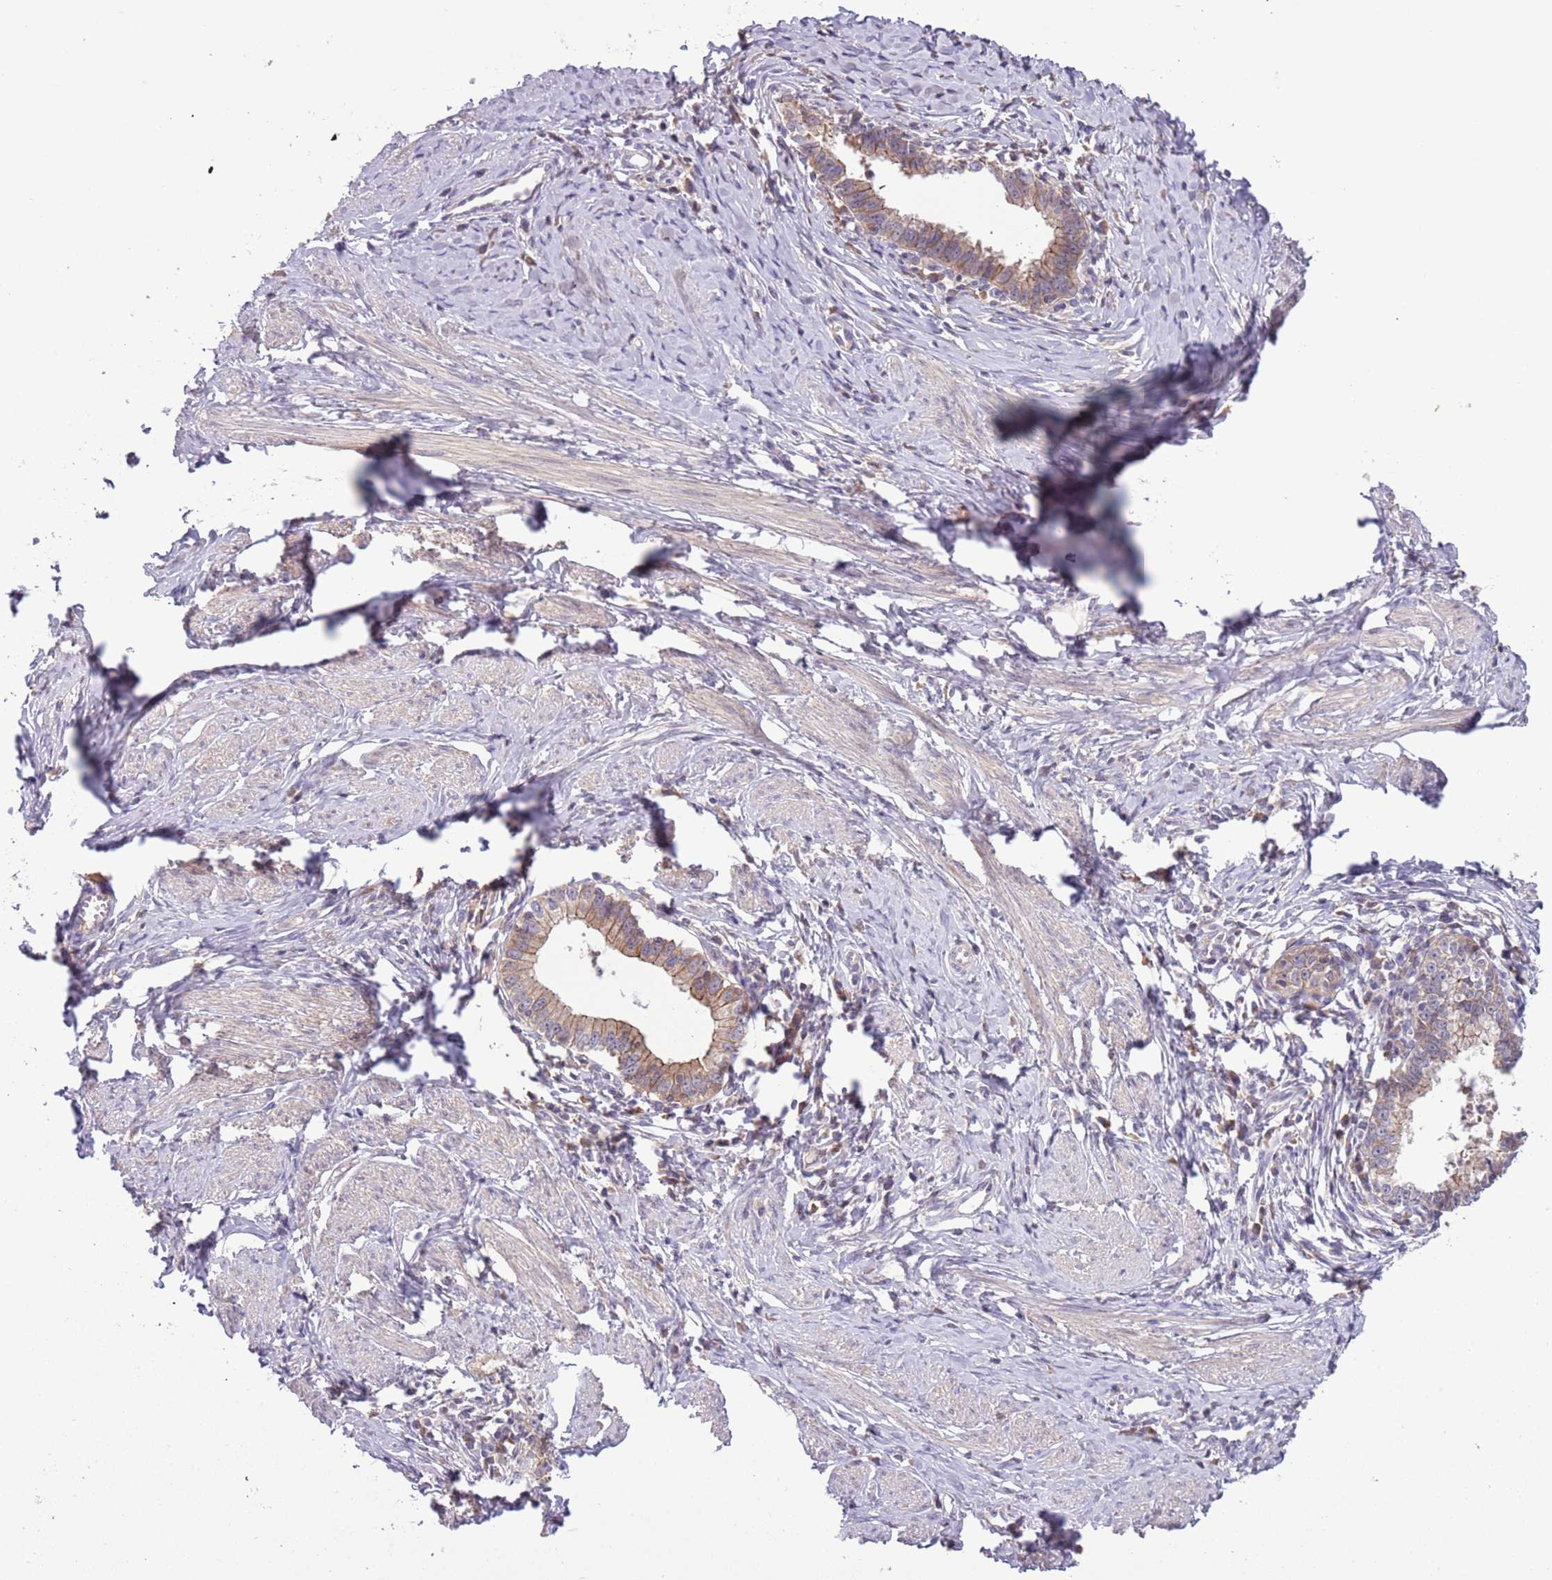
{"staining": {"intensity": "moderate", "quantity": ">75%", "location": "cytoplasmic/membranous"}, "tissue": "cervical cancer", "cell_type": "Tumor cells", "image_type": "cancer", "snomed": [{"axis": "morphology", "description": "Adenocarcinoma, NOS"}, {"axis": "topography", "description": "Cervix"}], "caption": "Tumor cells demonstrate moderate cytoplasmic/membranous positivity in about >75% of cells in cervical cancer.", "gene": "SHROOM3", "patient": {"sex": "female", "age": 36}}